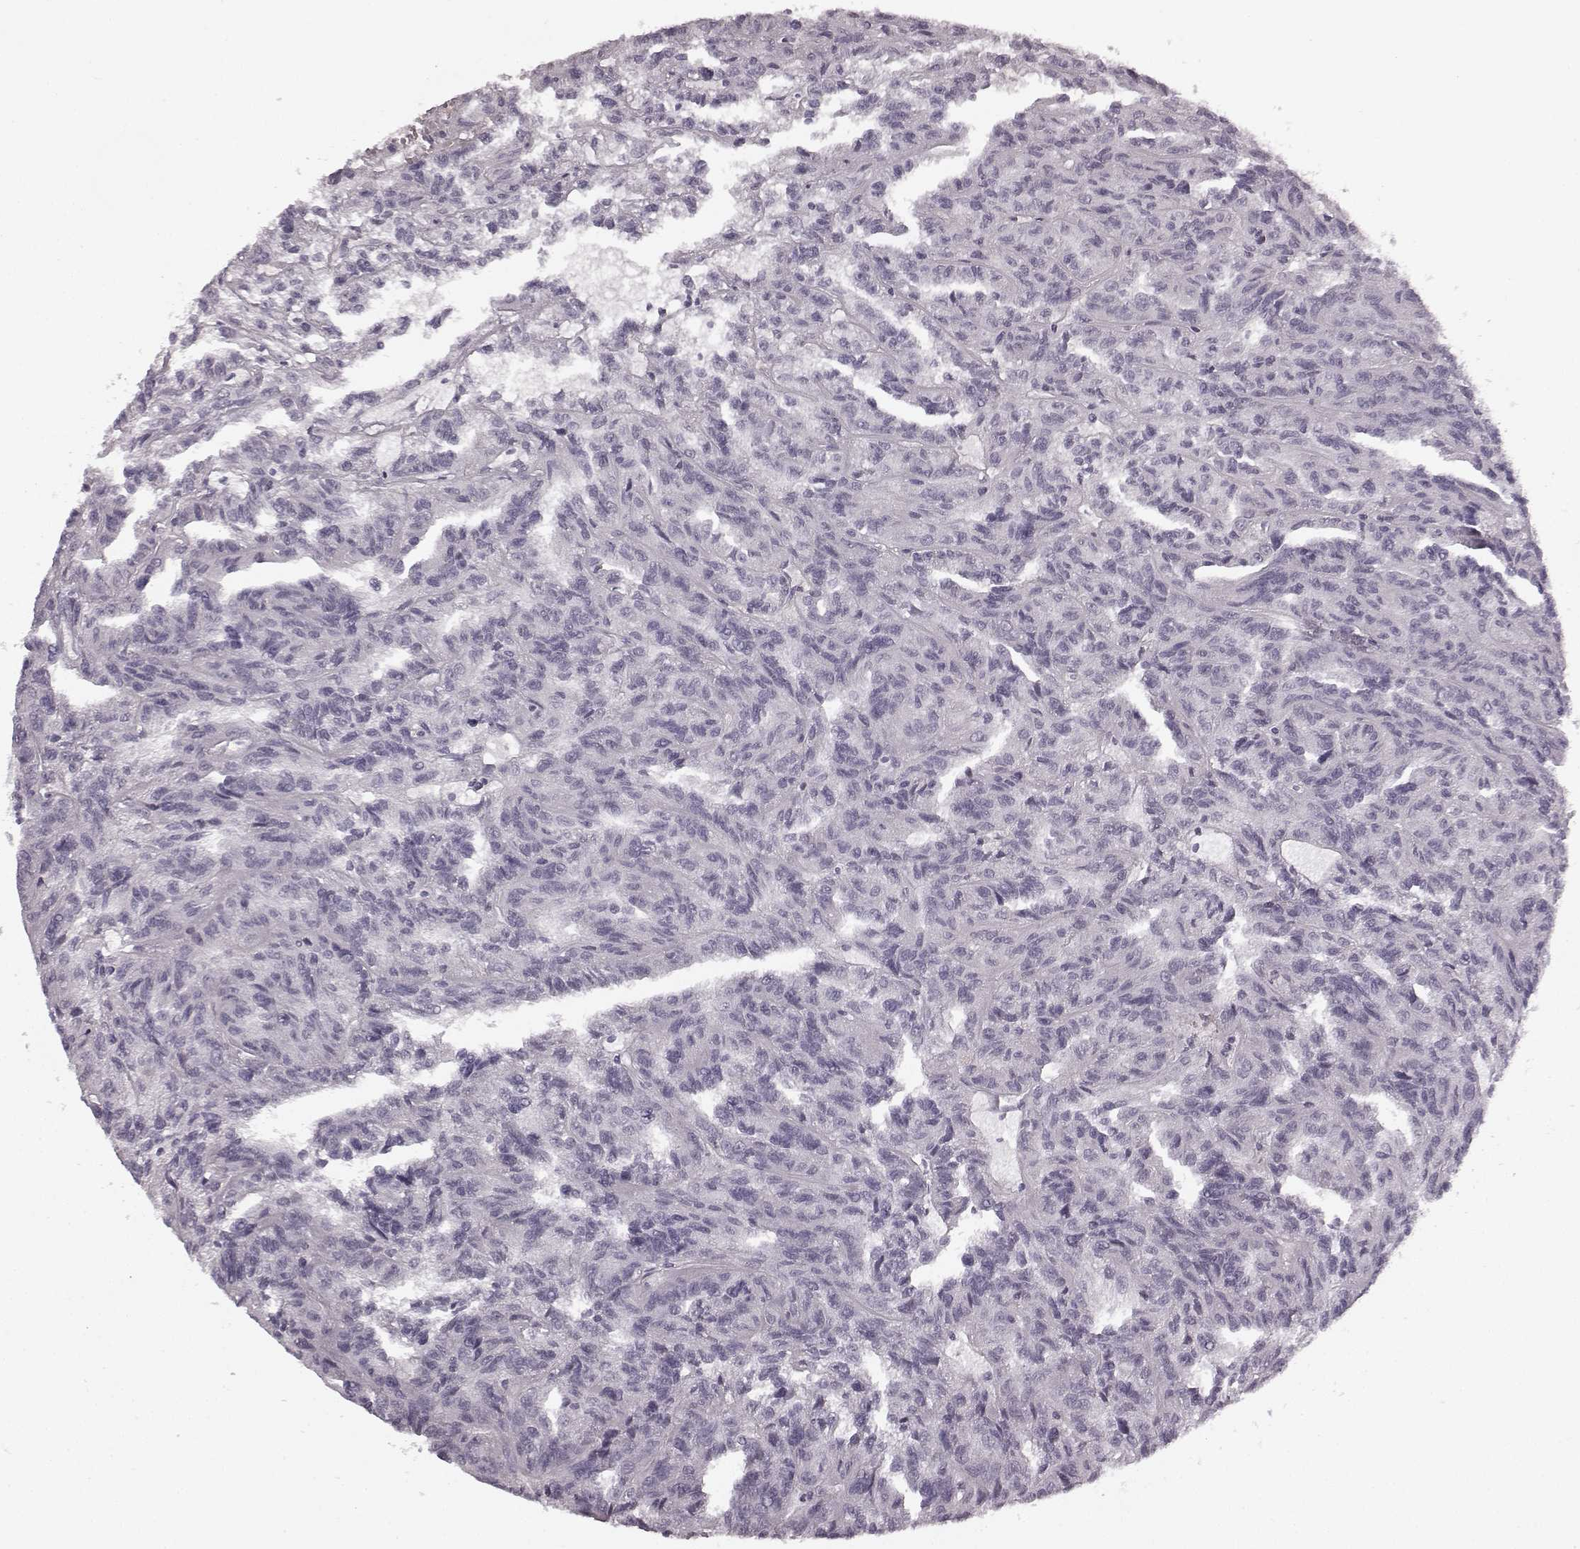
{"staining": {"intensity": "negative", "quantity": "none", "location": "none"}, "tissue": "renal cancer", "cell_type": "Tumor cells", "image_type": "cancer", "snomed": [{"axis": "morphology", "description": "Adenocarcinoma, NOS"}, {"axis": "topography", "description": "Kidney"}], "caption": "Tumor cells show no significant protein expression in adenocarcinoma (renal). The staining is performed using DAB (3,3'-diaminobenzidine) brown chromogen with nuclei counter-stained in using hematoxylin.", "gene": "TMPRSS15", "patient": {"sex": "male", "age": 79}}